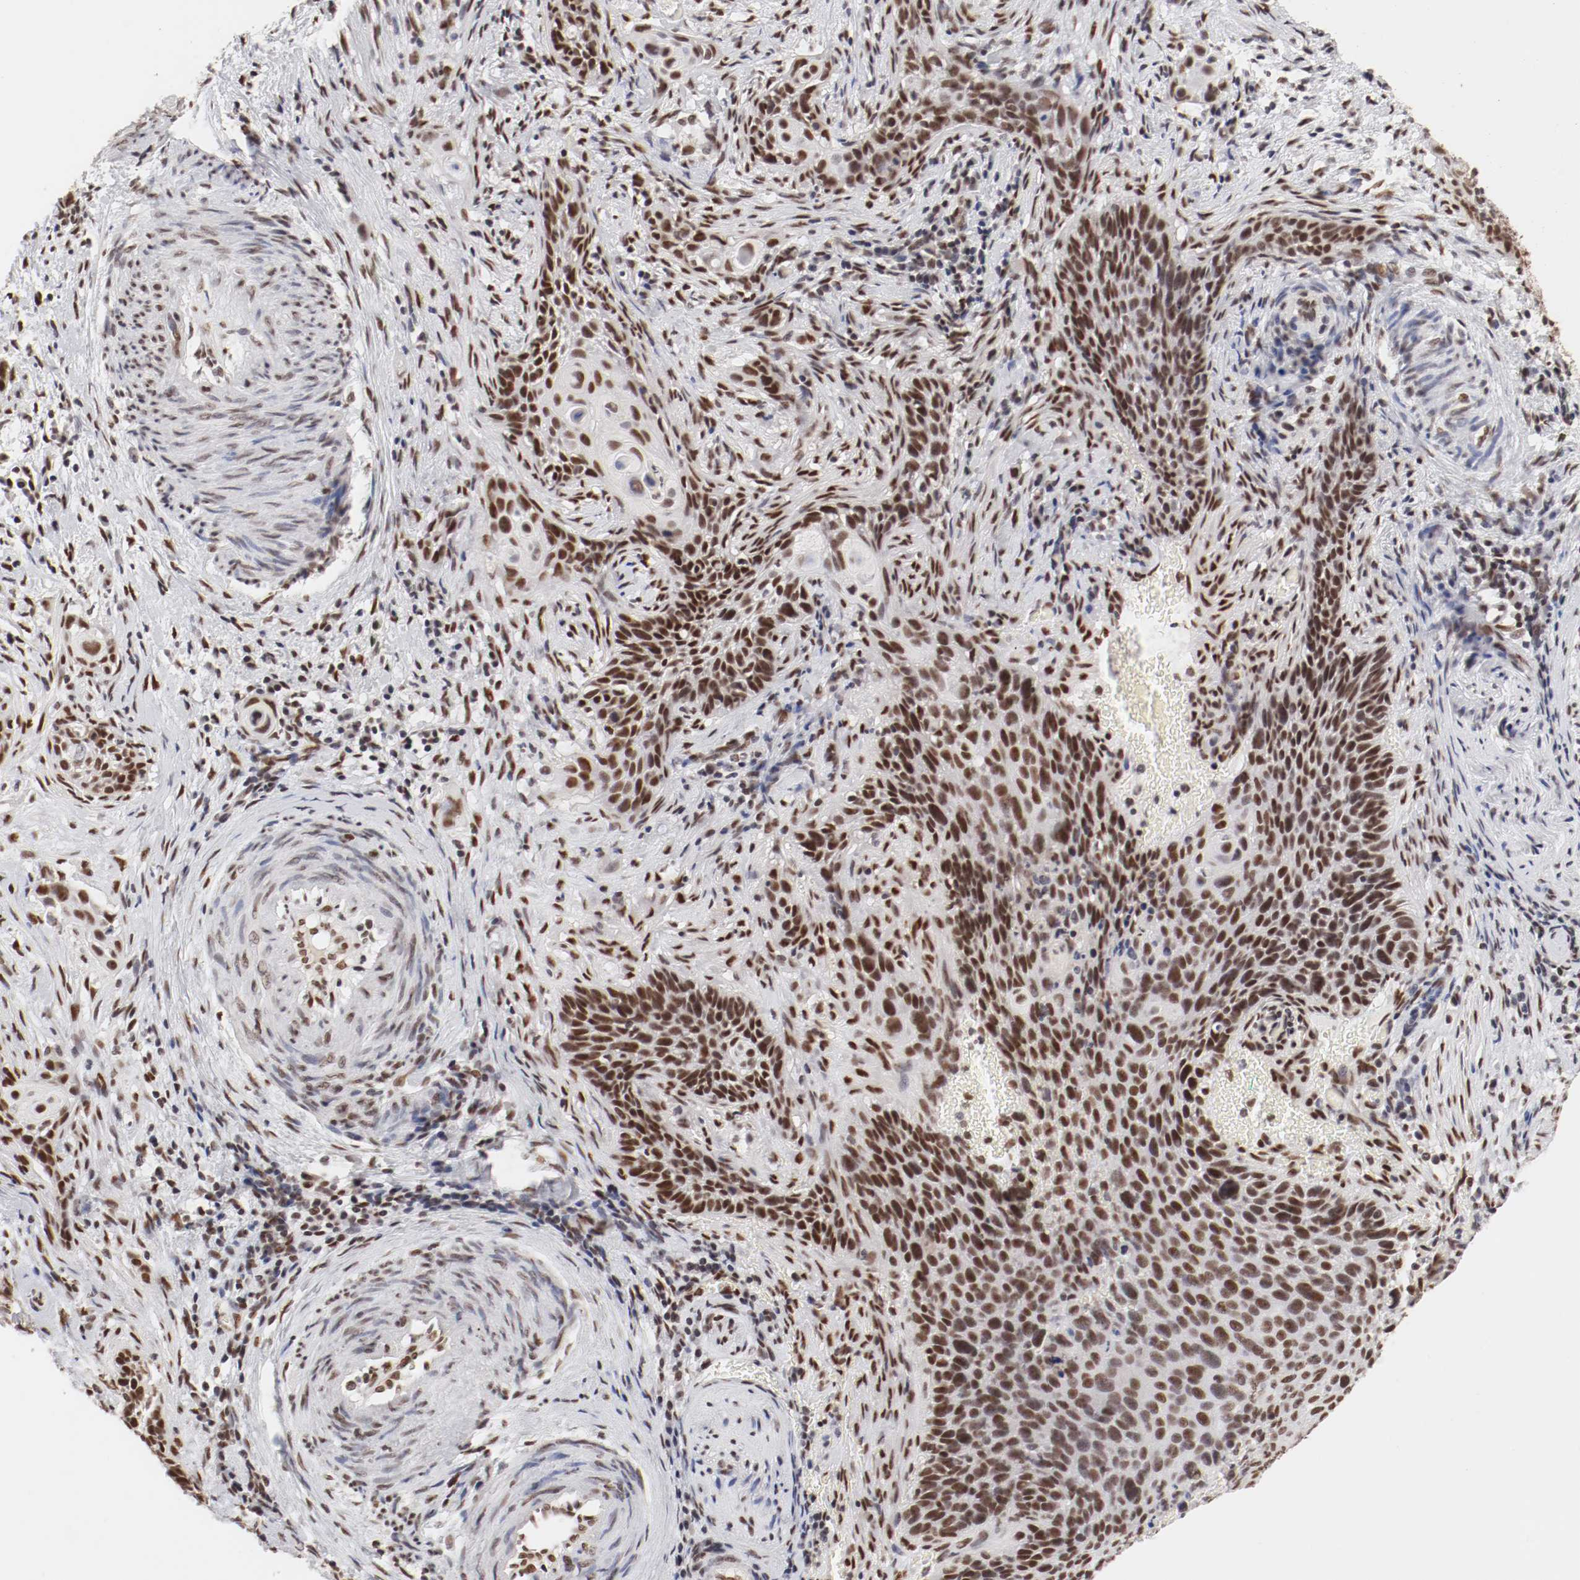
{"staining": {"intensity": "strong", "quantity": ">75%", "location": "nuclear"}, "tissue": "cervical cancer", "cell_type": "Tumor cells", "image_type": "cancer", "snomed": [{"axis": "morphology", "description": "Squamous cell carcinoma, NOS"}, {"axis": "topography", "description": "Cervix"}], "caption": "This histopathology image demonstrates cervical cancer stained with immunohistochemistry (IHC) to label a protein in brown. The nuclear of tumor cells show strong positivity for the protein. Nuclei are counter-stained blue.", "gene": "TP53BP1", "patient": {"sex": "female", "age": 33}}